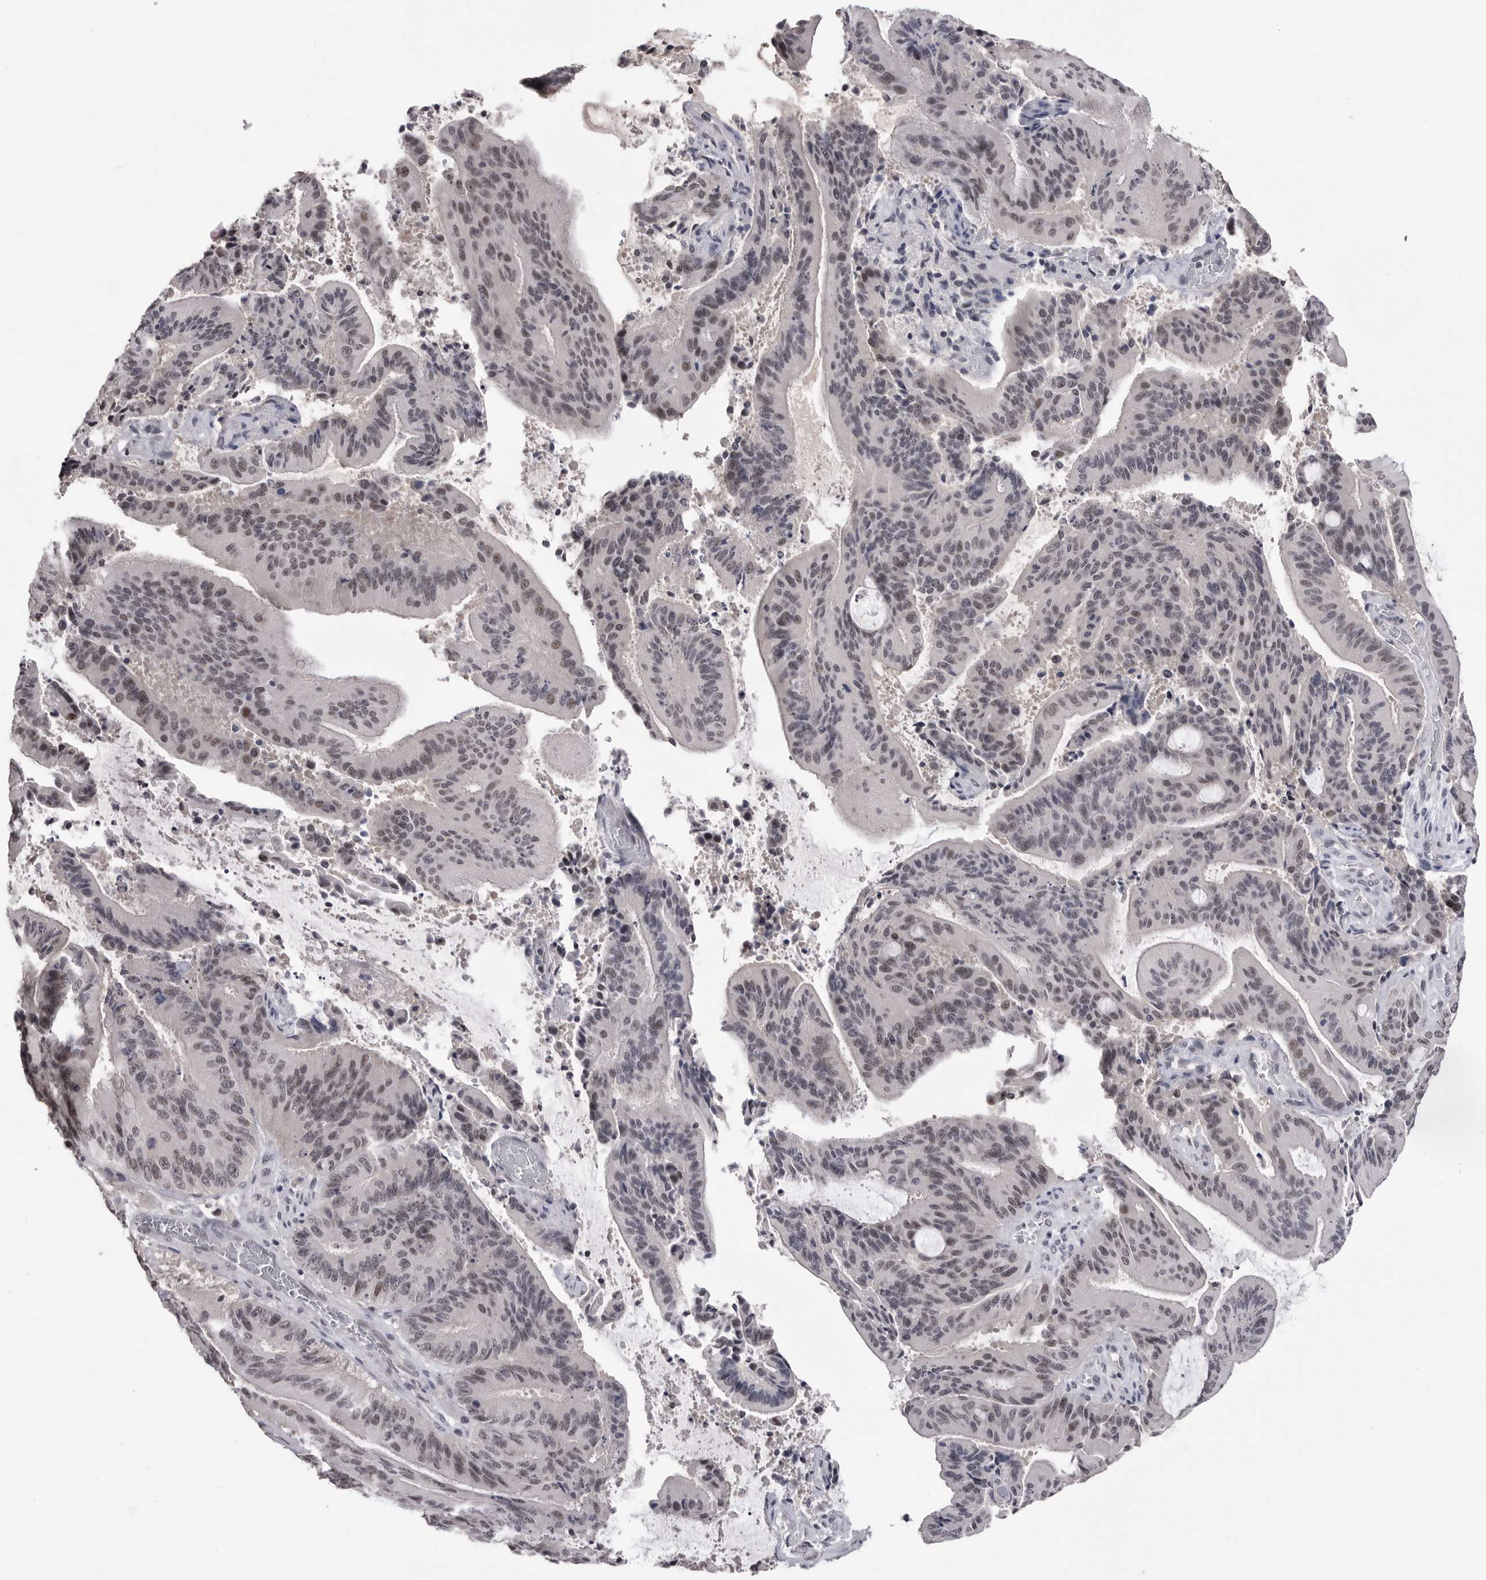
{"staining": {"intensity": "weak", "quantity": ">75%", "location": "nuclear"}, "tissue": "liver cancer", "cell_type": "Tumor cells", "image_type": "cancer", "snomed": [{"axis": "morphology", "description": "Normal tissue, NOS"}, {"axis": "morphology", "description": "Cholangiocarcinoma"}, {"axis": "topography", "description": "Liver"}, {"axis": "topography", "description": "Peripheral nerve tissue"}], "caption": "A brown stain shows weak nuclear staining of a protein in liver cancer tumor cells. The staining was performed using DAB, with brown indicating positive protein expression. Nuclei are stained blue with hematoxylin.", "gene": "DLG2", "patient": {"sex": "female", "age": 73}}